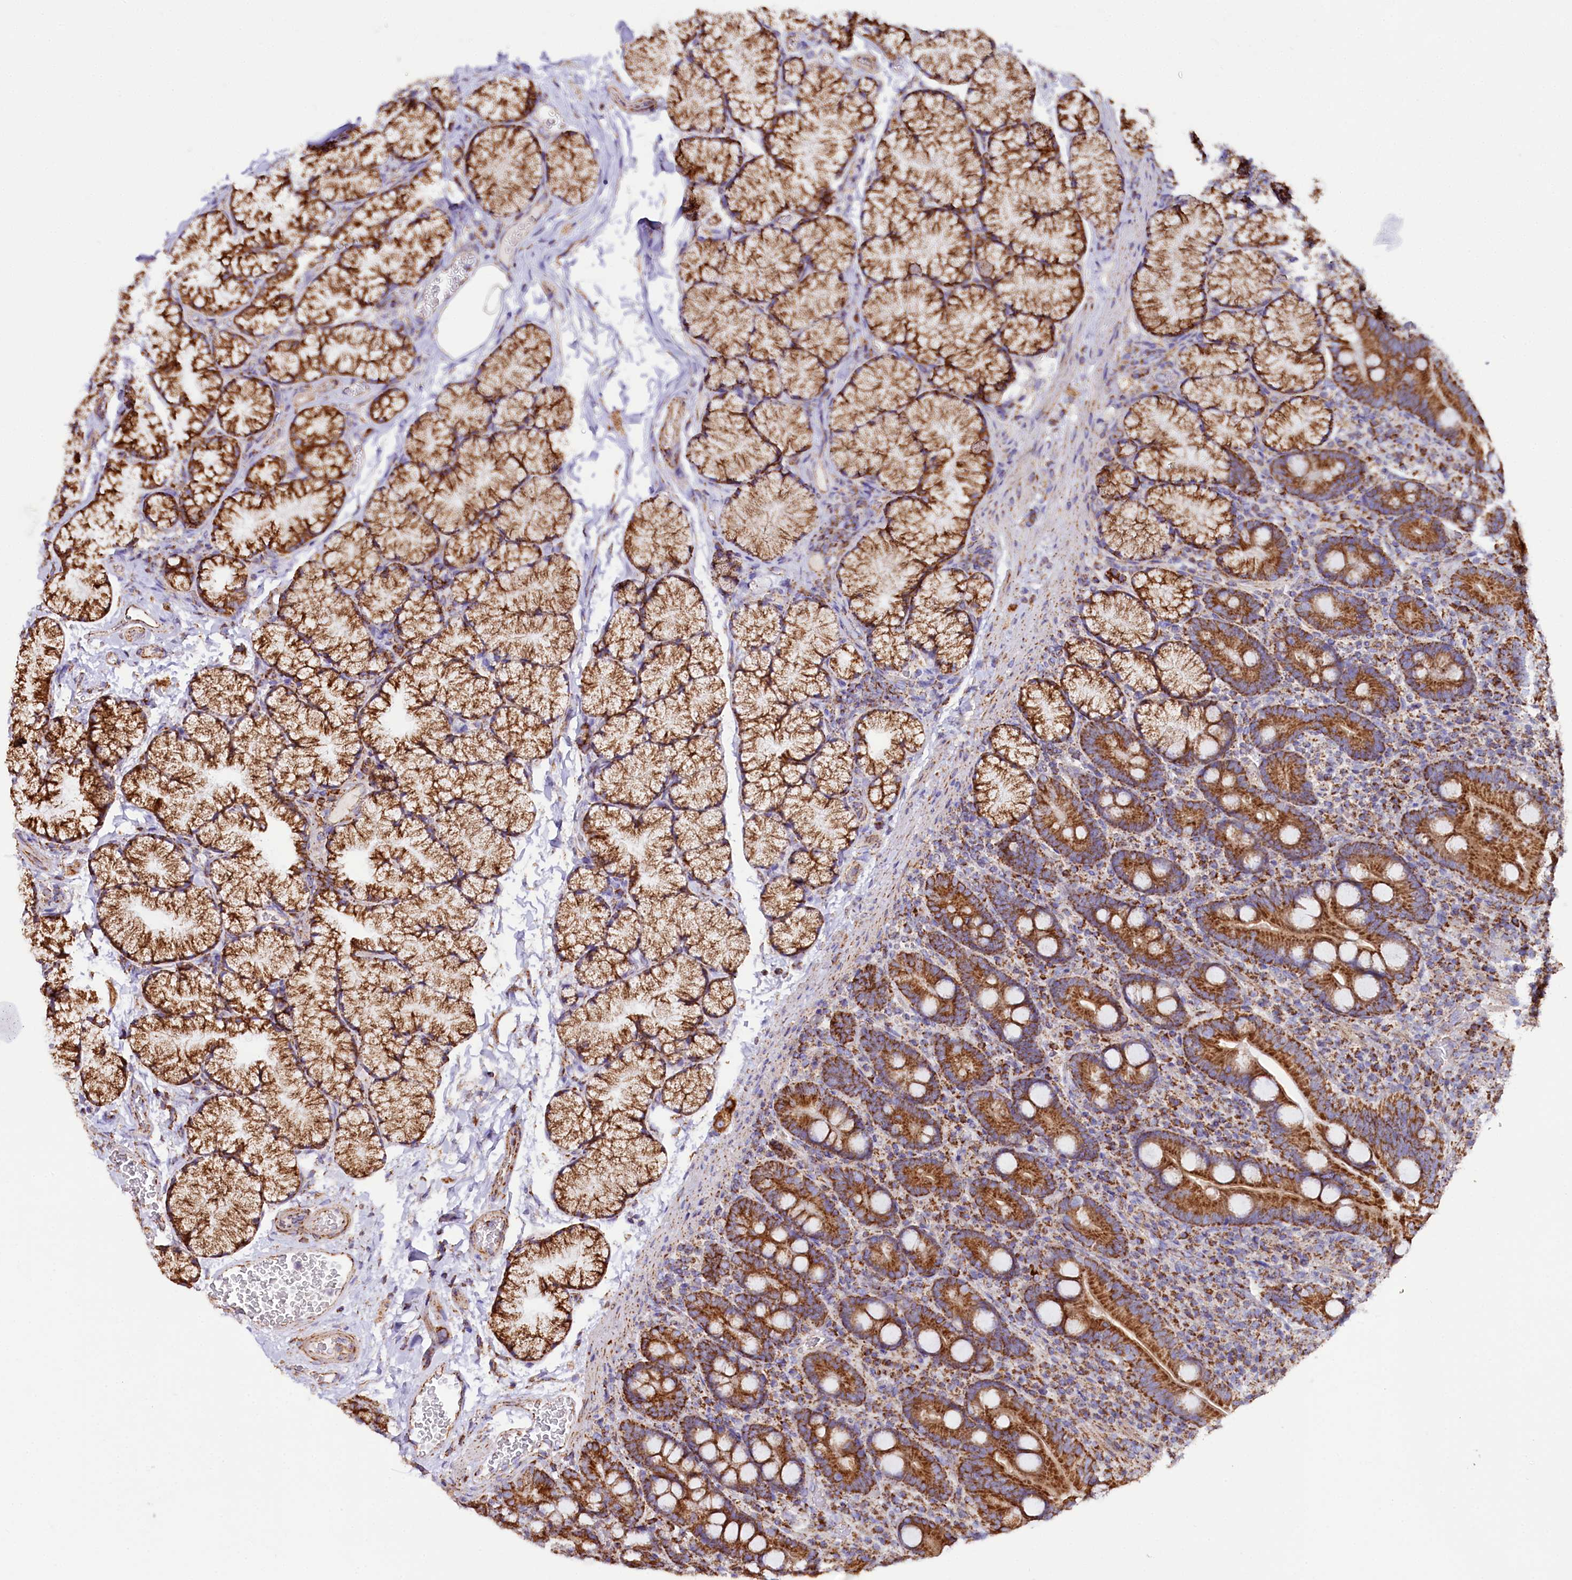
{"staining": {"intensity": "strong", "quantity": ">75%", "location": "cytoplasmic/membranous"}, "tissue": "duodenum", "cell_type": "Glandular cells", "image_type": "normal", "snomed": [{"axis": "morphology", "description": "Normal tissue, NOS"}, {"axis": "topography", "description": "Duodenum"}], "caption": "Immunohistochemical staining of benign duodenum reveals >75% levels of strong cytoplasmic/membranous protein expression in about >75% of glandular cells.", "gene": "APLP2", "patient": {"sex": "male", "age": 35}}